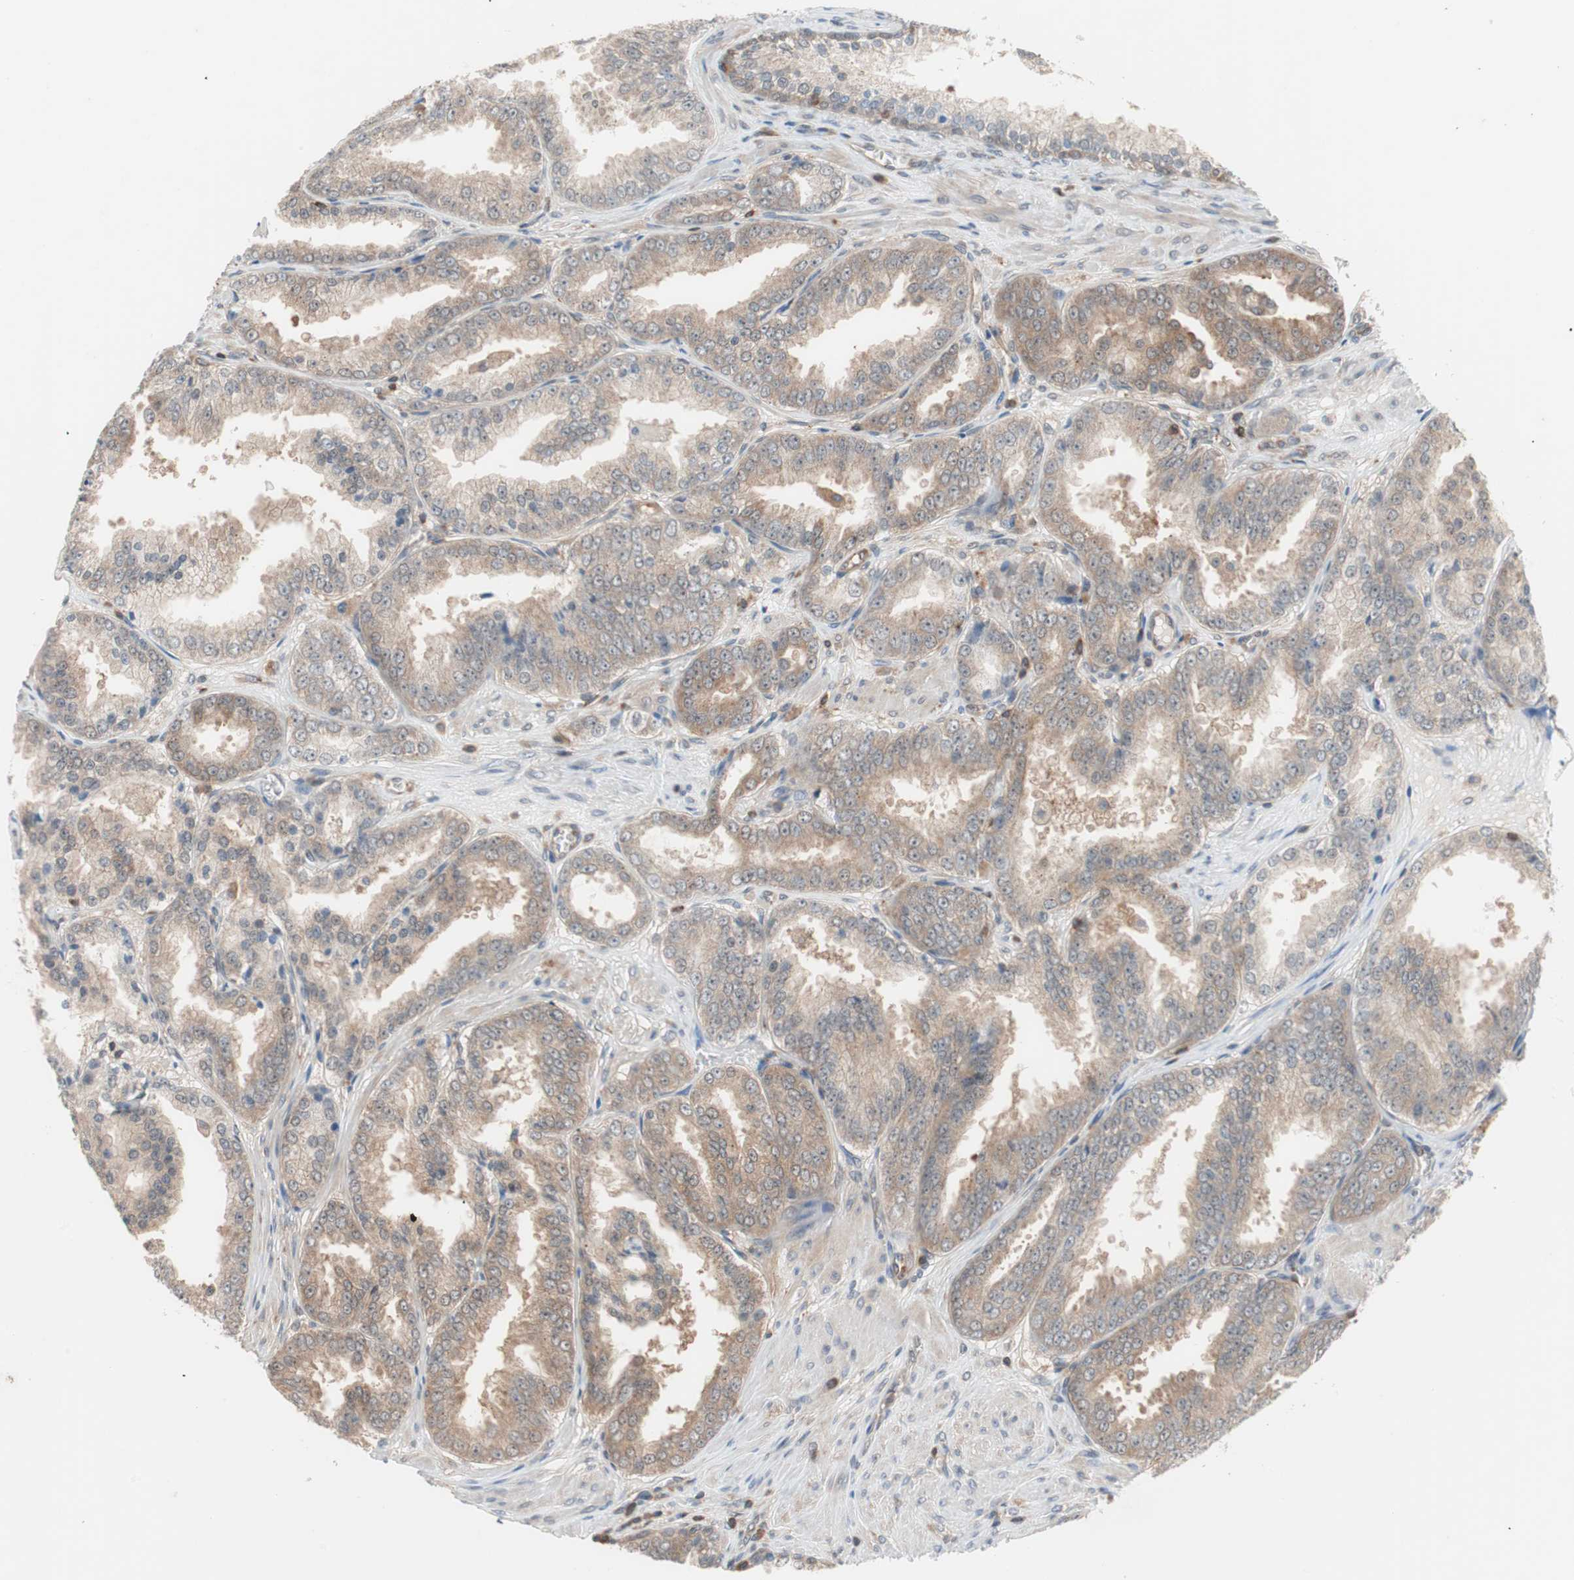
{"staining": {"intensity": "weak", "quantity": "25%-75%", "location": "cytoplasmic/membranous"}, "tissue": "prostate cancer", "cell_type": "Tumor cells", "image_type": "cancer", "snomed": [{"axis": "morphology", "description": "Adenocarcinoma, High grade"}, {"axis": "topography", "description": "Prostate"}], "caption": "Protein staining shows weak cytoplasmic/membranous expression in approximately 25%-75% of tumor cells in high-grade adenocarcinoma (prostate).", "gene": "GALT", "patient": {"sex": "male", "age": 61}}